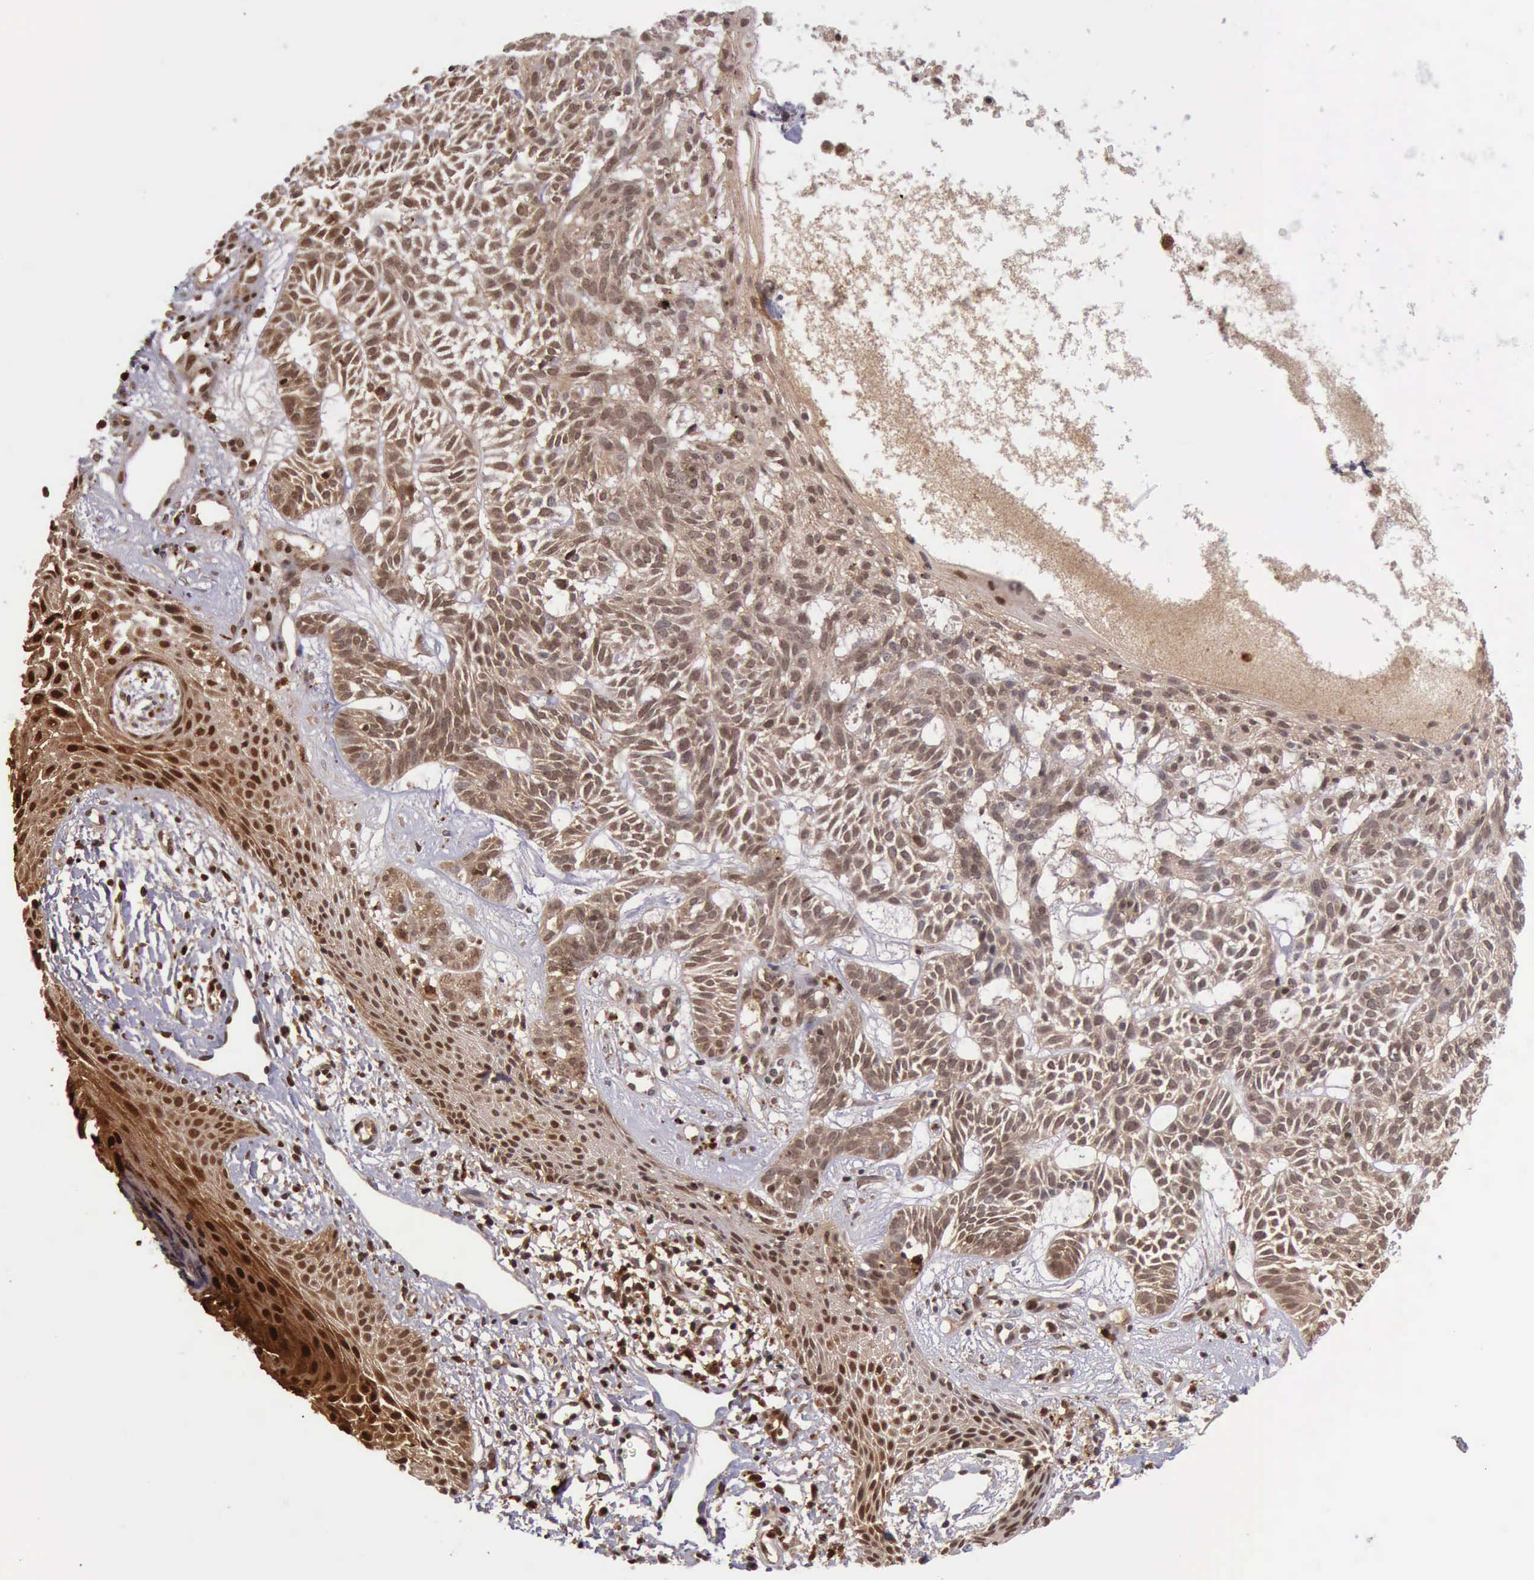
{"staining": {"intensity": "moderate", "quantity": ">75%", "location": "cytoplasmic/membranous,nuclear"}, "tissue": "skin cancer", "cell_type": "Tumor cells", "image_type": "cancer", "snomed": [{"axis": "morphology", "description": "Basal cell carcinoma"}, {"axis": "topography", "description": "Skin"}], "caption": "Immunohistochemical staining of human skin cancer reveals moderate cytoplasmic/membranous and nuclear protein staining in approximately >75% of tumor cells.", "gene": "CSTA", "patient": {"sex": "male", "age": 75}}